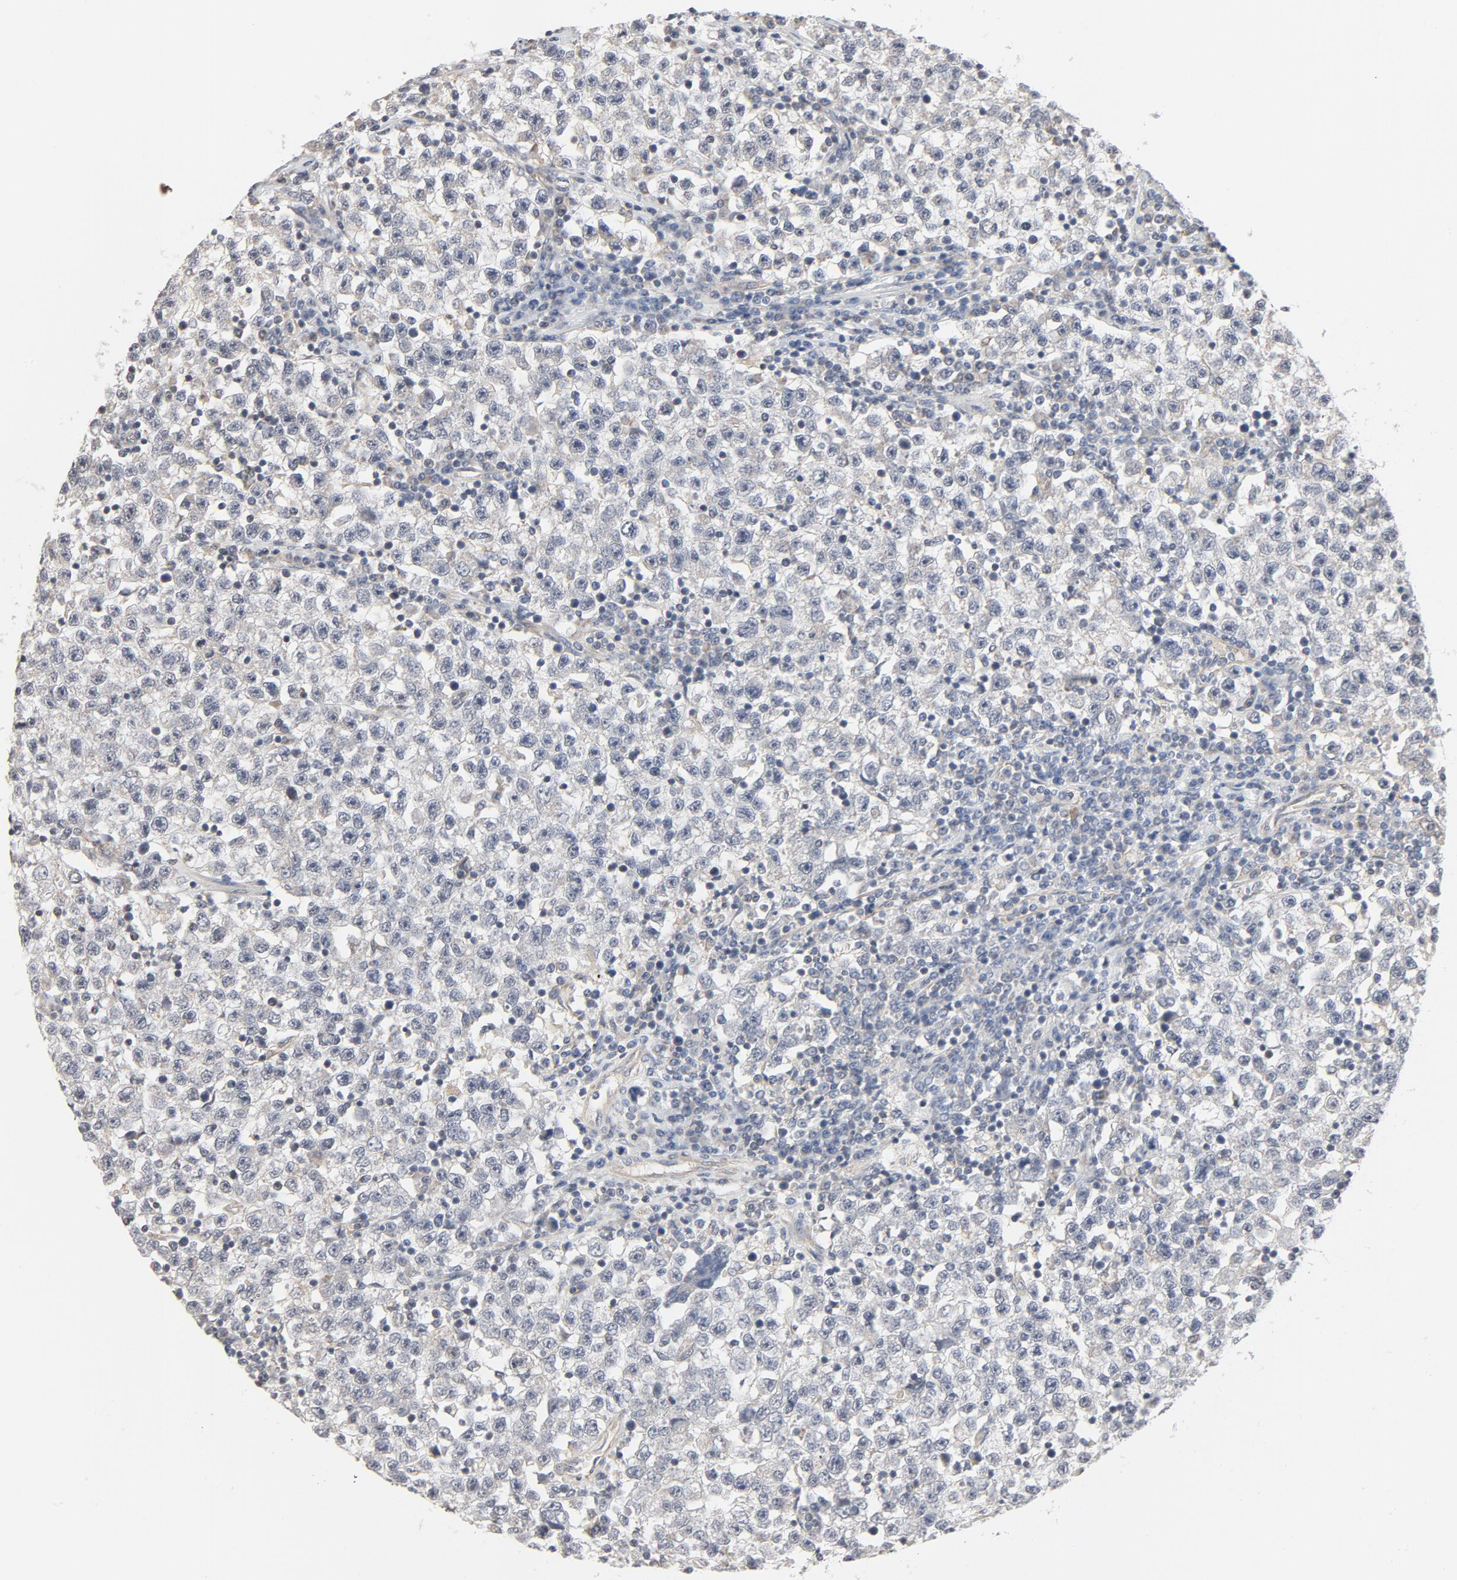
{"staining": {"intensity": "weak", "quantity": "<25%", "location": "cytoplasmic/membranous"}, "tissue": "testis cancer", "cell_type": "Tumor cells", "image_type": "cancer", "snomed": [{"axis": "morphology", "description": "Seminoma, NOS"}, {"axis": "topography", "description": "Testis"}], "caption": "This is an IHC image of human testis cancer. There is no positivity in tumor cells.", "gene": "TRIOBP", "patient": {"sex": "male", "age": 22}}